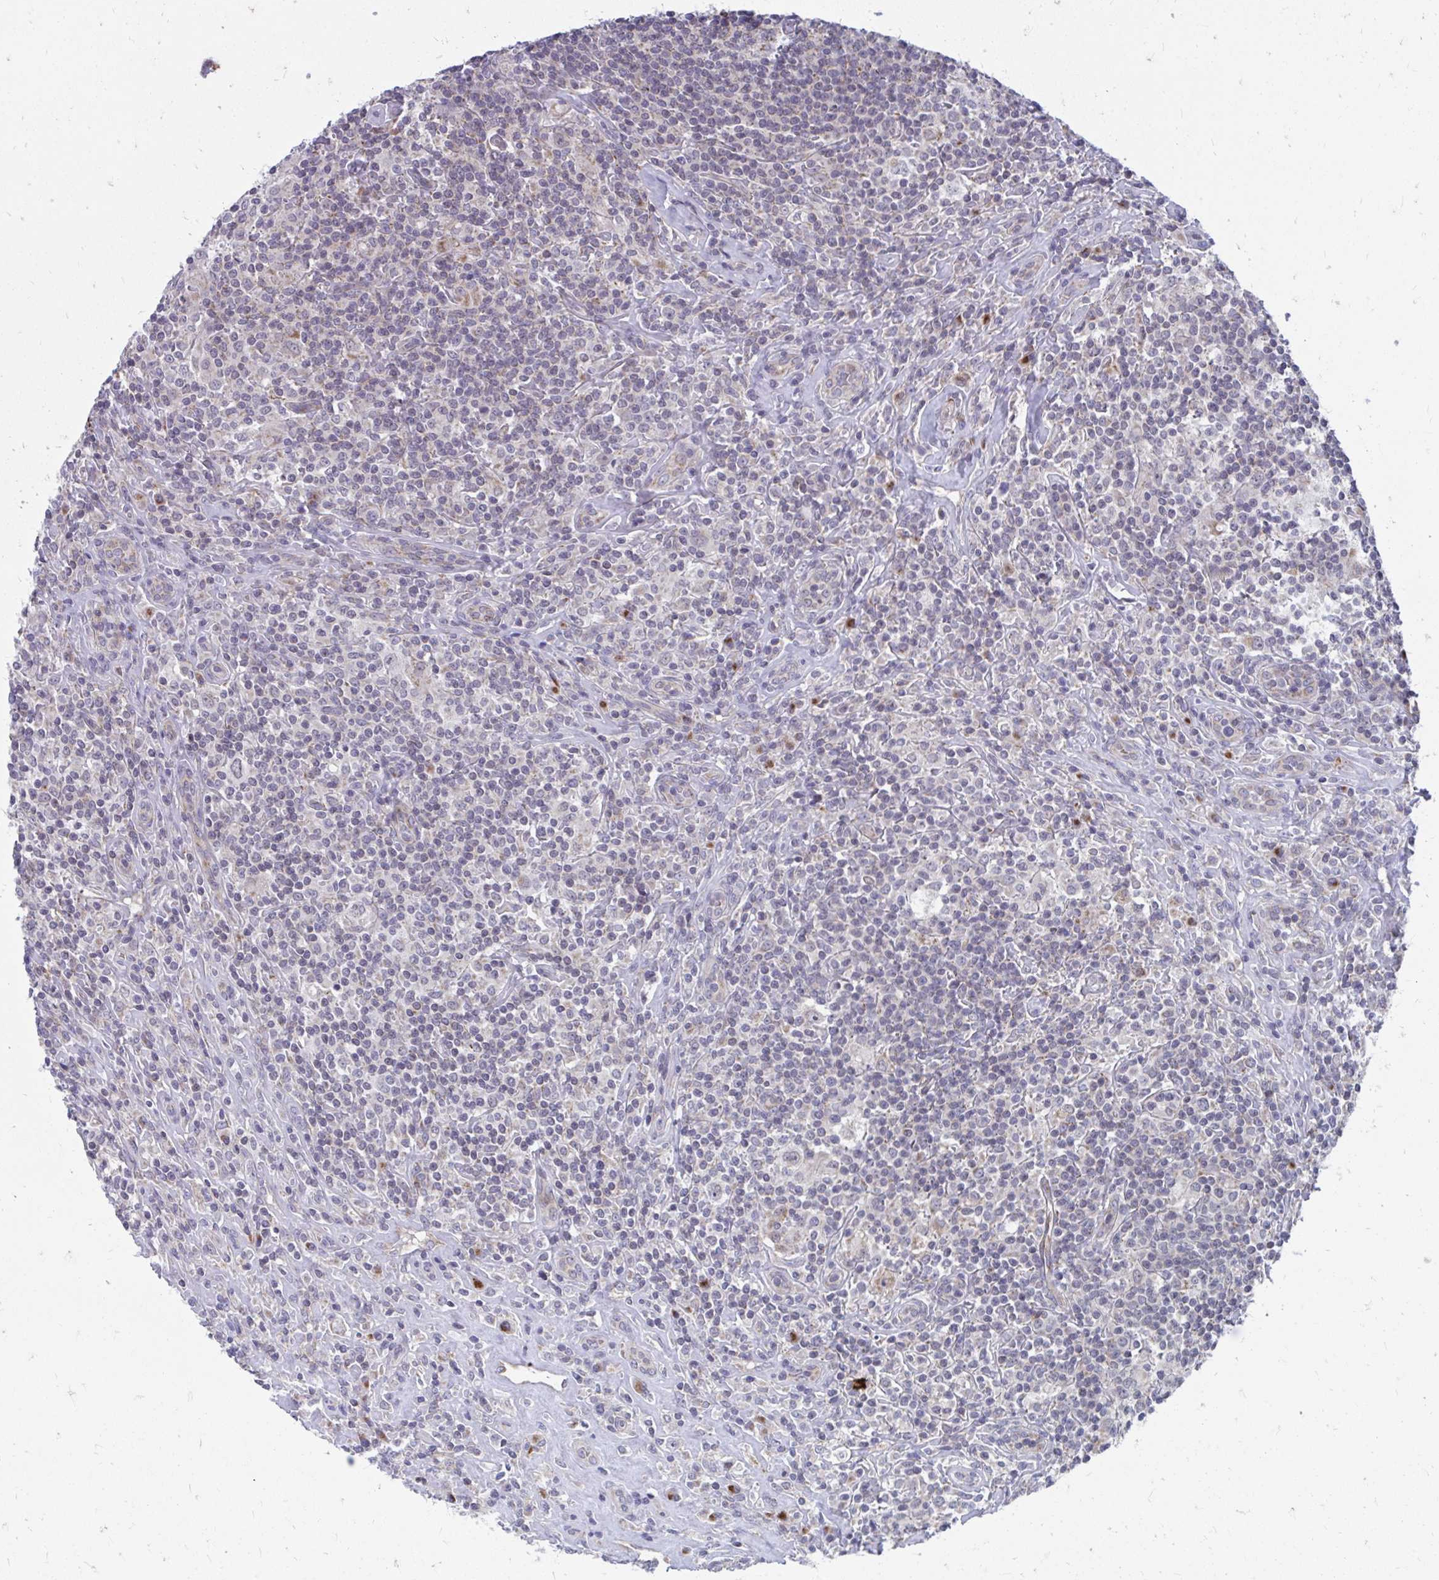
{"staining": {"intensity": "negative", "quantity": "none", "location": "none"}, "tissue": "lymphoma", "cell_type": "Tumor cells", "image_type": "cancer", "snomed": [{"axis": "morphology", "description": "Hodgkin's disease, NOS"}, {"axis": "morphology", "description": "Hodgkin's lymphoma, nodular sclerosis"}, {"axis": "topography", "description": "Lymph node"}], "caption": "Tumor cells show no significant staining in lymphoma.", "gene": "PABIR3", "patient": {"sex": "female", "age": 10}}